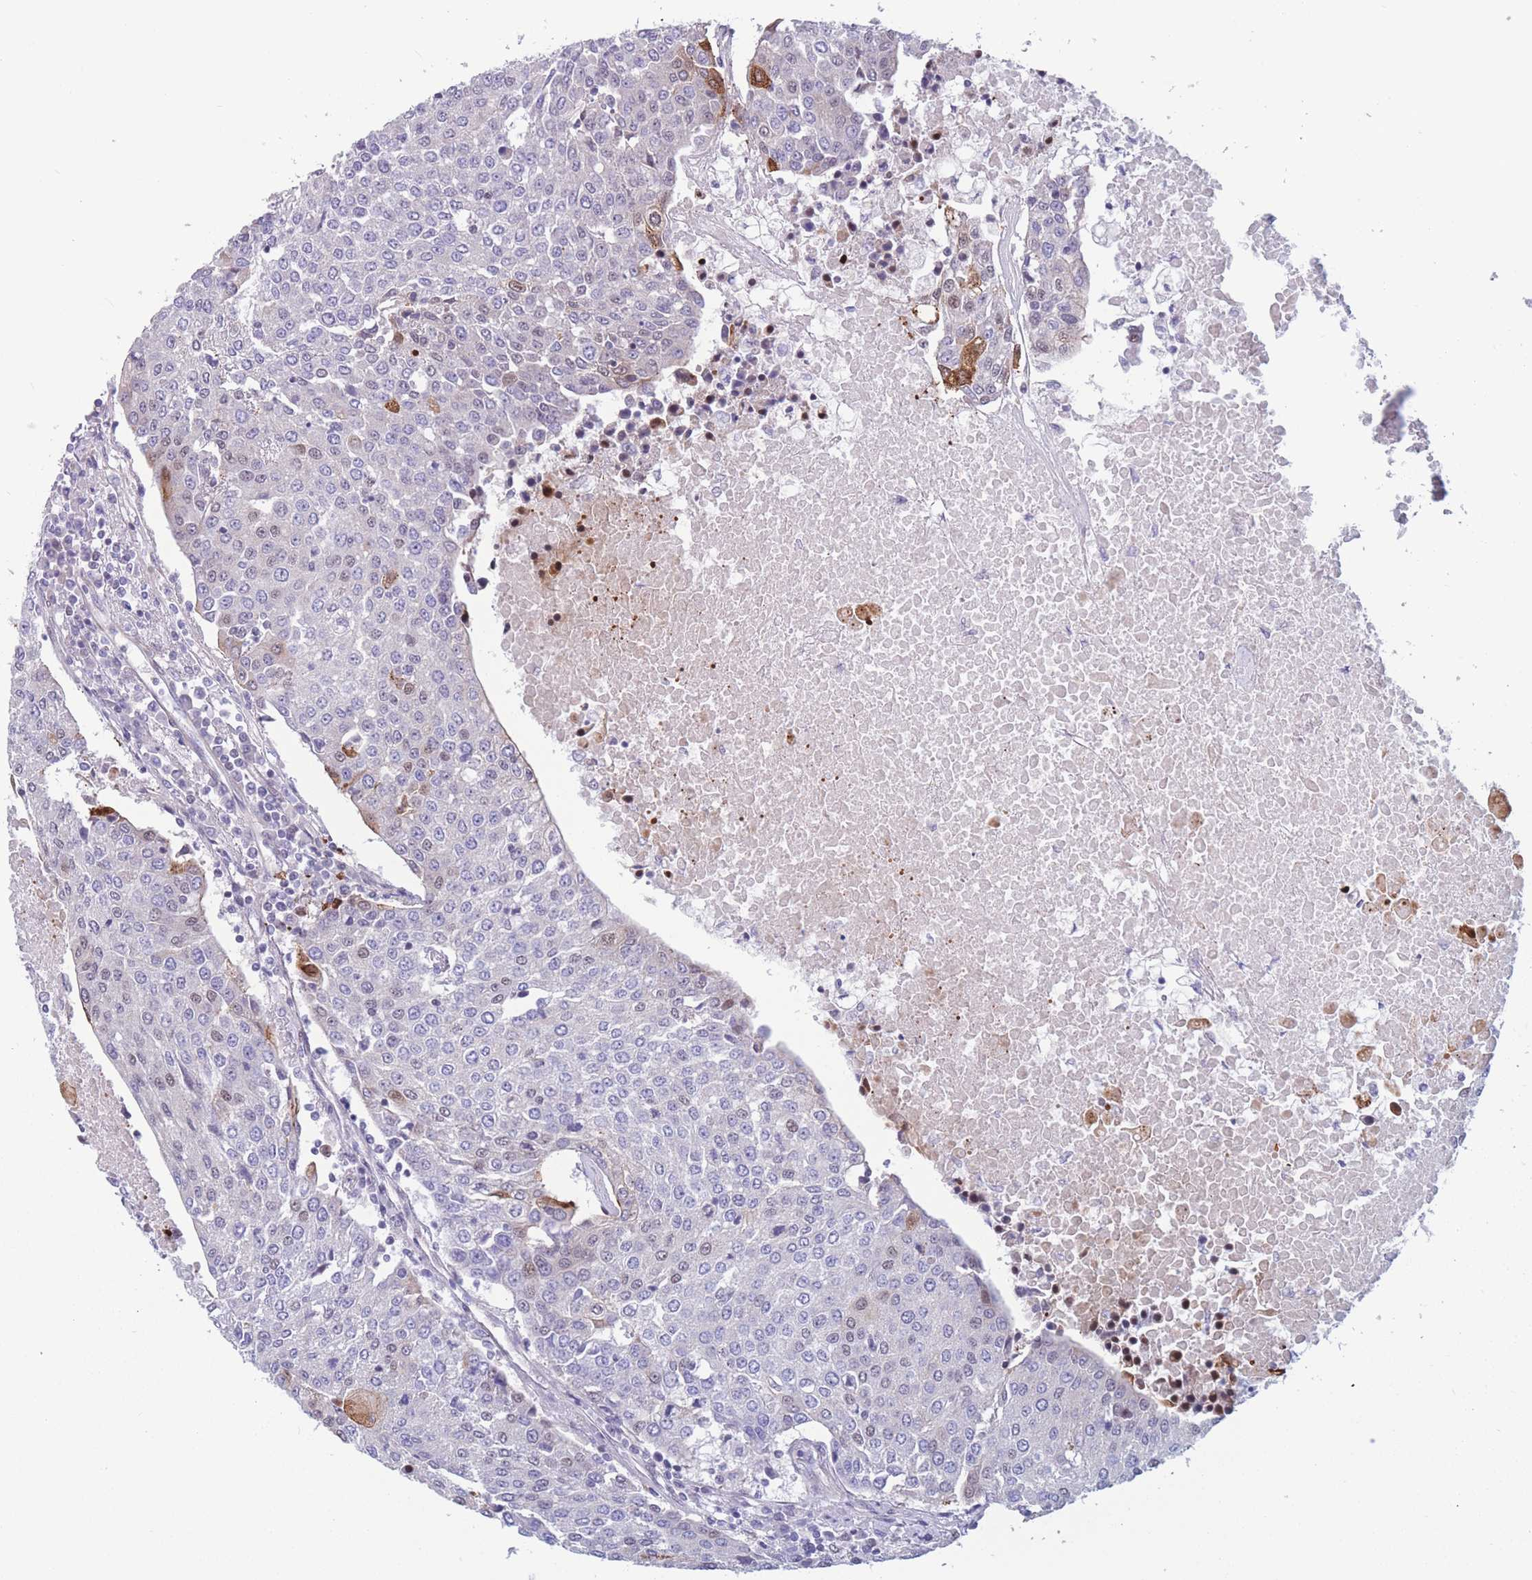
{"staining": {"intensity": "negative", "quantity": "none", "location": "none"}, "tissue": "urothelial cancer", "cell_type": "Tumor cells", "image_type": "cancer", "snomed": [{"axis": "morphology", "description": "Urothelial carcinoma, High grade"}, {"axis": "topography", "description": "Urinary bladder"}], "caption": "Urothelial carcinoma (high-grade) stained for a protein using immunohistochemistry (IHC) demonstrates no expression tumor cells.", "gene": "BCL9L", "patient": {"sex": "female", "age": 85}}